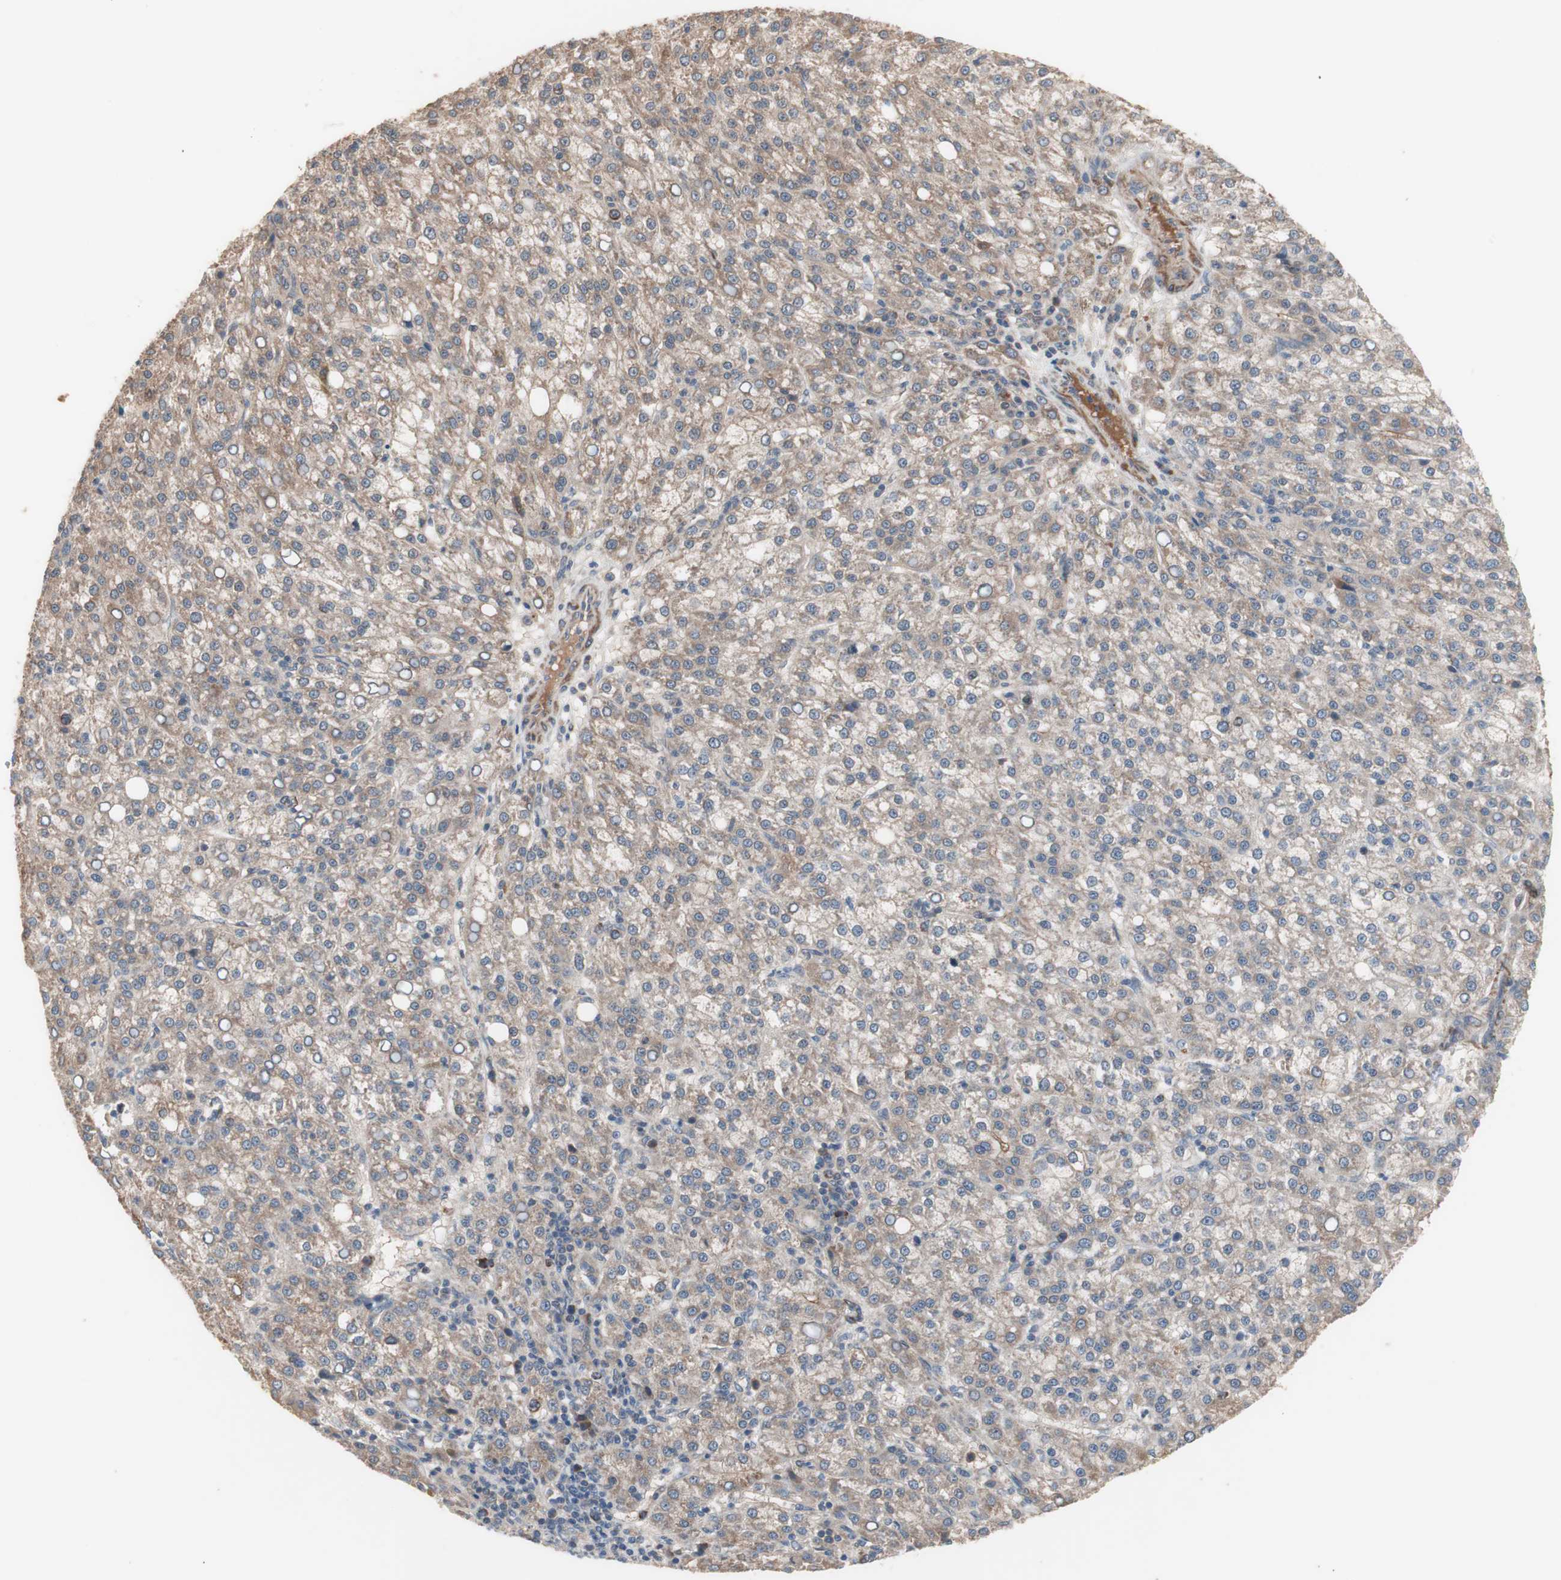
{"staining": {"intensity": "moderate", "quantity": ">75%", "location": "cytoplasmic/membranous"}, "tissue": "liver cancer", "cell_type": "Tumor cells", "image_type": "cancer", "snomed": [{"axis": "morphology", "description": "Carcinoma, Hepatocellular, NOS"}, {"axis": "topography", "description": "Liver"}], "caption": "High-magnification brightfield microscopy of hepatocellular carcinoma (liver) stained with DAB (3,3'-diaminobenzidine) (brown) and counterstained with hematoxylin (blue). tumor cells exhibit moderate cytoplasmic/membranous staining is present in about>75% of cells. Nuclei are stained in blue.", "gene": "HMBS", "patient": {"sex": "female", "age": 58}}